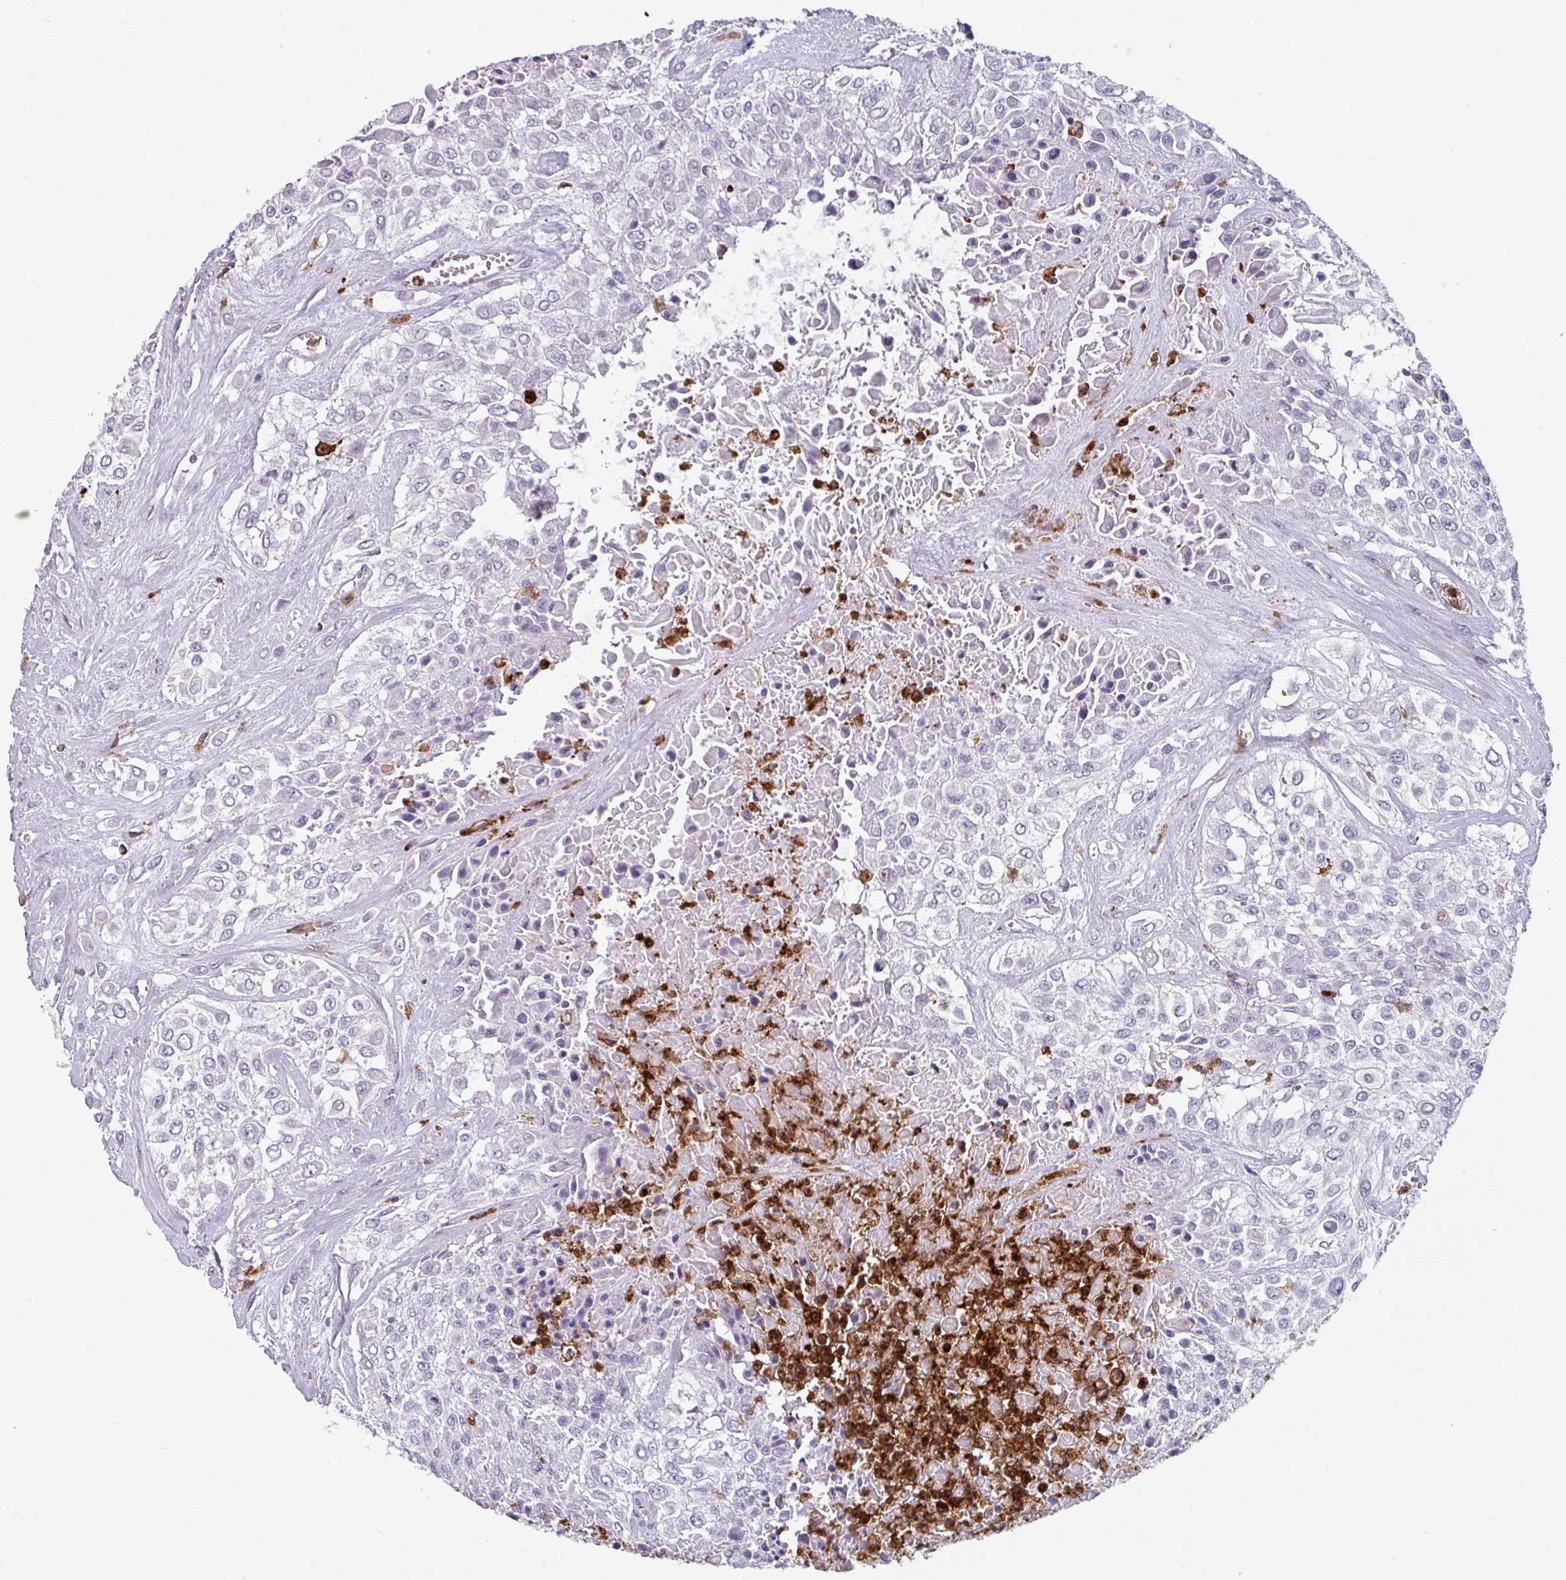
{"staining": {"intensity": "negative", "quantity": "none", "location": "none"}, "tissue": "urothelial cancer", "cell_type": "Tumor cells", "image_type": "cancer", "snomed": [{"axis": "morphology", "description": "Urothelial carcinoma, High grade"}, {"axis": "topography", "description": "Urinary bladder"}], "caption": "This is an immunohistochemistry (IHC) histopathology image of urothelial cancer. There is no expression in tumor cells.", "gene": "EXOSC5", "patient": {"sex": "male", "age": 67}}